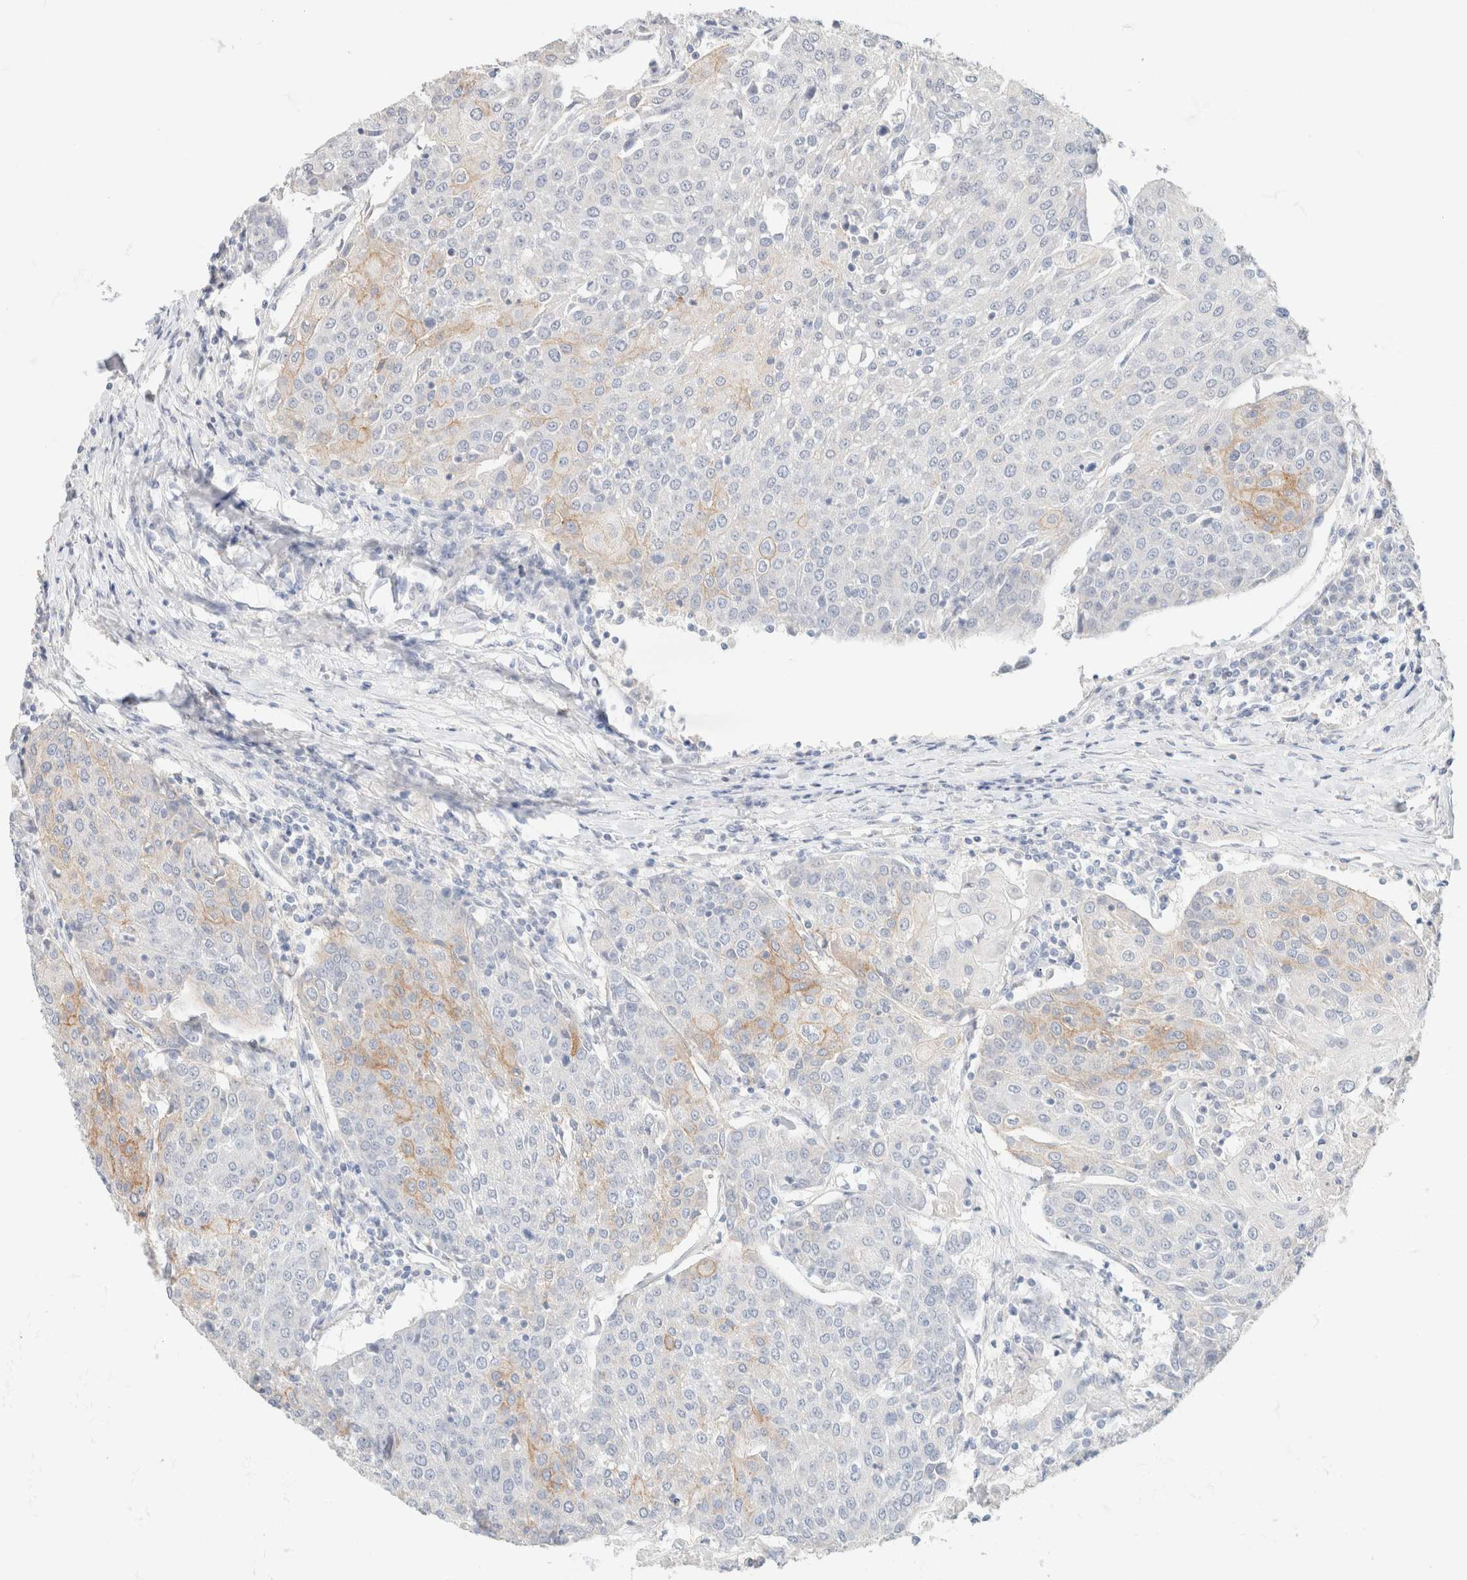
{"staining": {"intensity": "weak", "quantity": "<25%", "location": "cytoplasmic/membranous"}, "tissue": "urothelial cancer", "cell_type": "Tumor cells", "image_type": "cancer", "snomed": [{"axis": "morphology", "description": "Urothelial carcinoma, High grade"}, {"axis": "topography", "description": "Urinary bladder"}], "caption": "Tumor cells show no significant expression in urothelial cancer.", "gene": "CA12", "patient": {"sex": "female", "age": 85}}